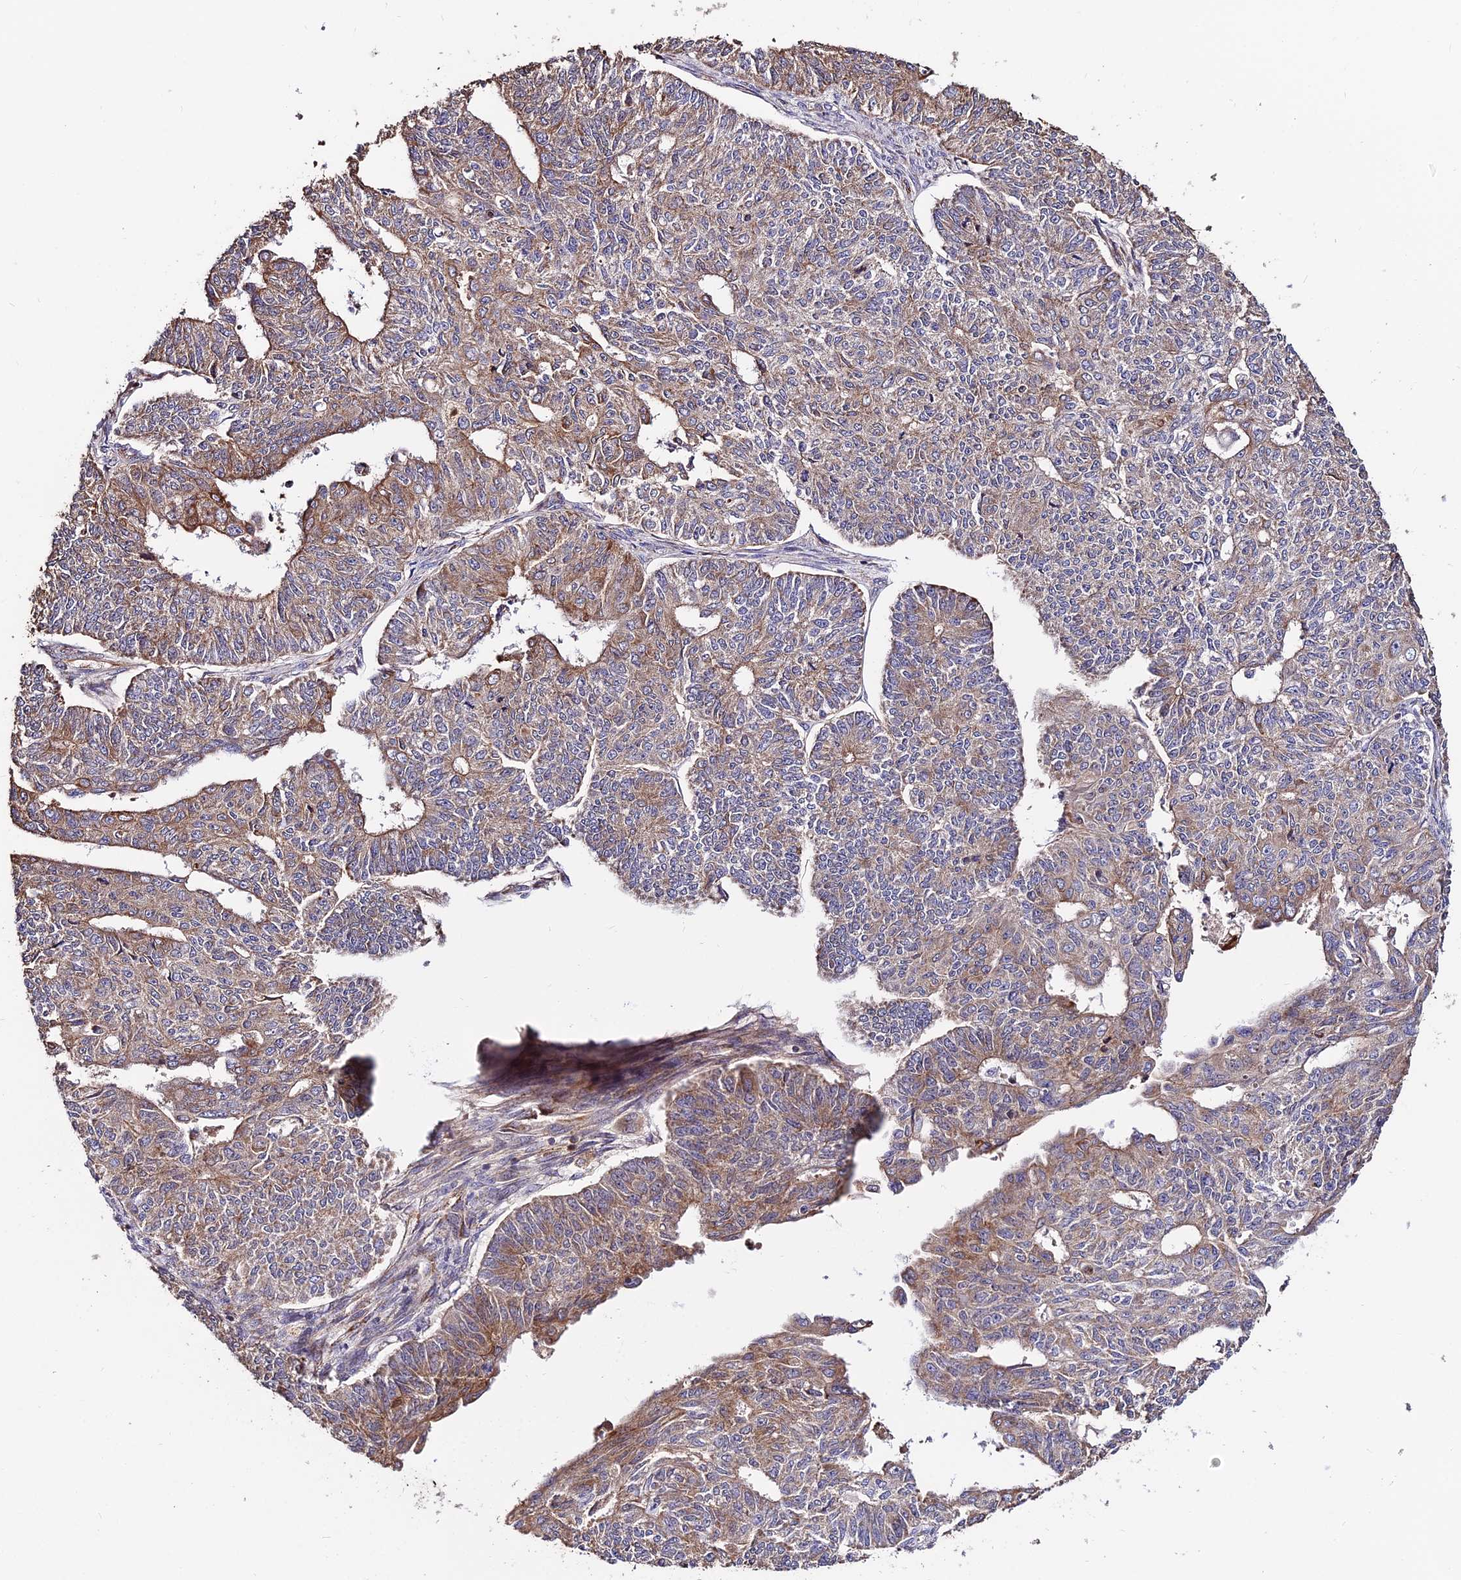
{"staining": {"intensity": "moderate", "quantity": ">75%", "location": "cytoplasmic/membranous"}, "tissue": "endometrial cancer", "cell_type": "Tumor cells", "image_type": "cancer", "snomed": [{"axis": "morphology", "description": "Adenocarcinoma, NOS"}, {"axis": "topography", "description": "Endometrium"}], "caption": "IHC photomicrograph of neoplastic tissue: endometrial cancer stained using immunohistochemistry (IHC) displays medium levels of moderate protein expression localized specifically in the cytoplasmic/membranous of tumor cells, appearing as a cytoplasmic/membranous brown color.", "gene": "PEX19", "patient": {"sex": "female", "age": 32}}